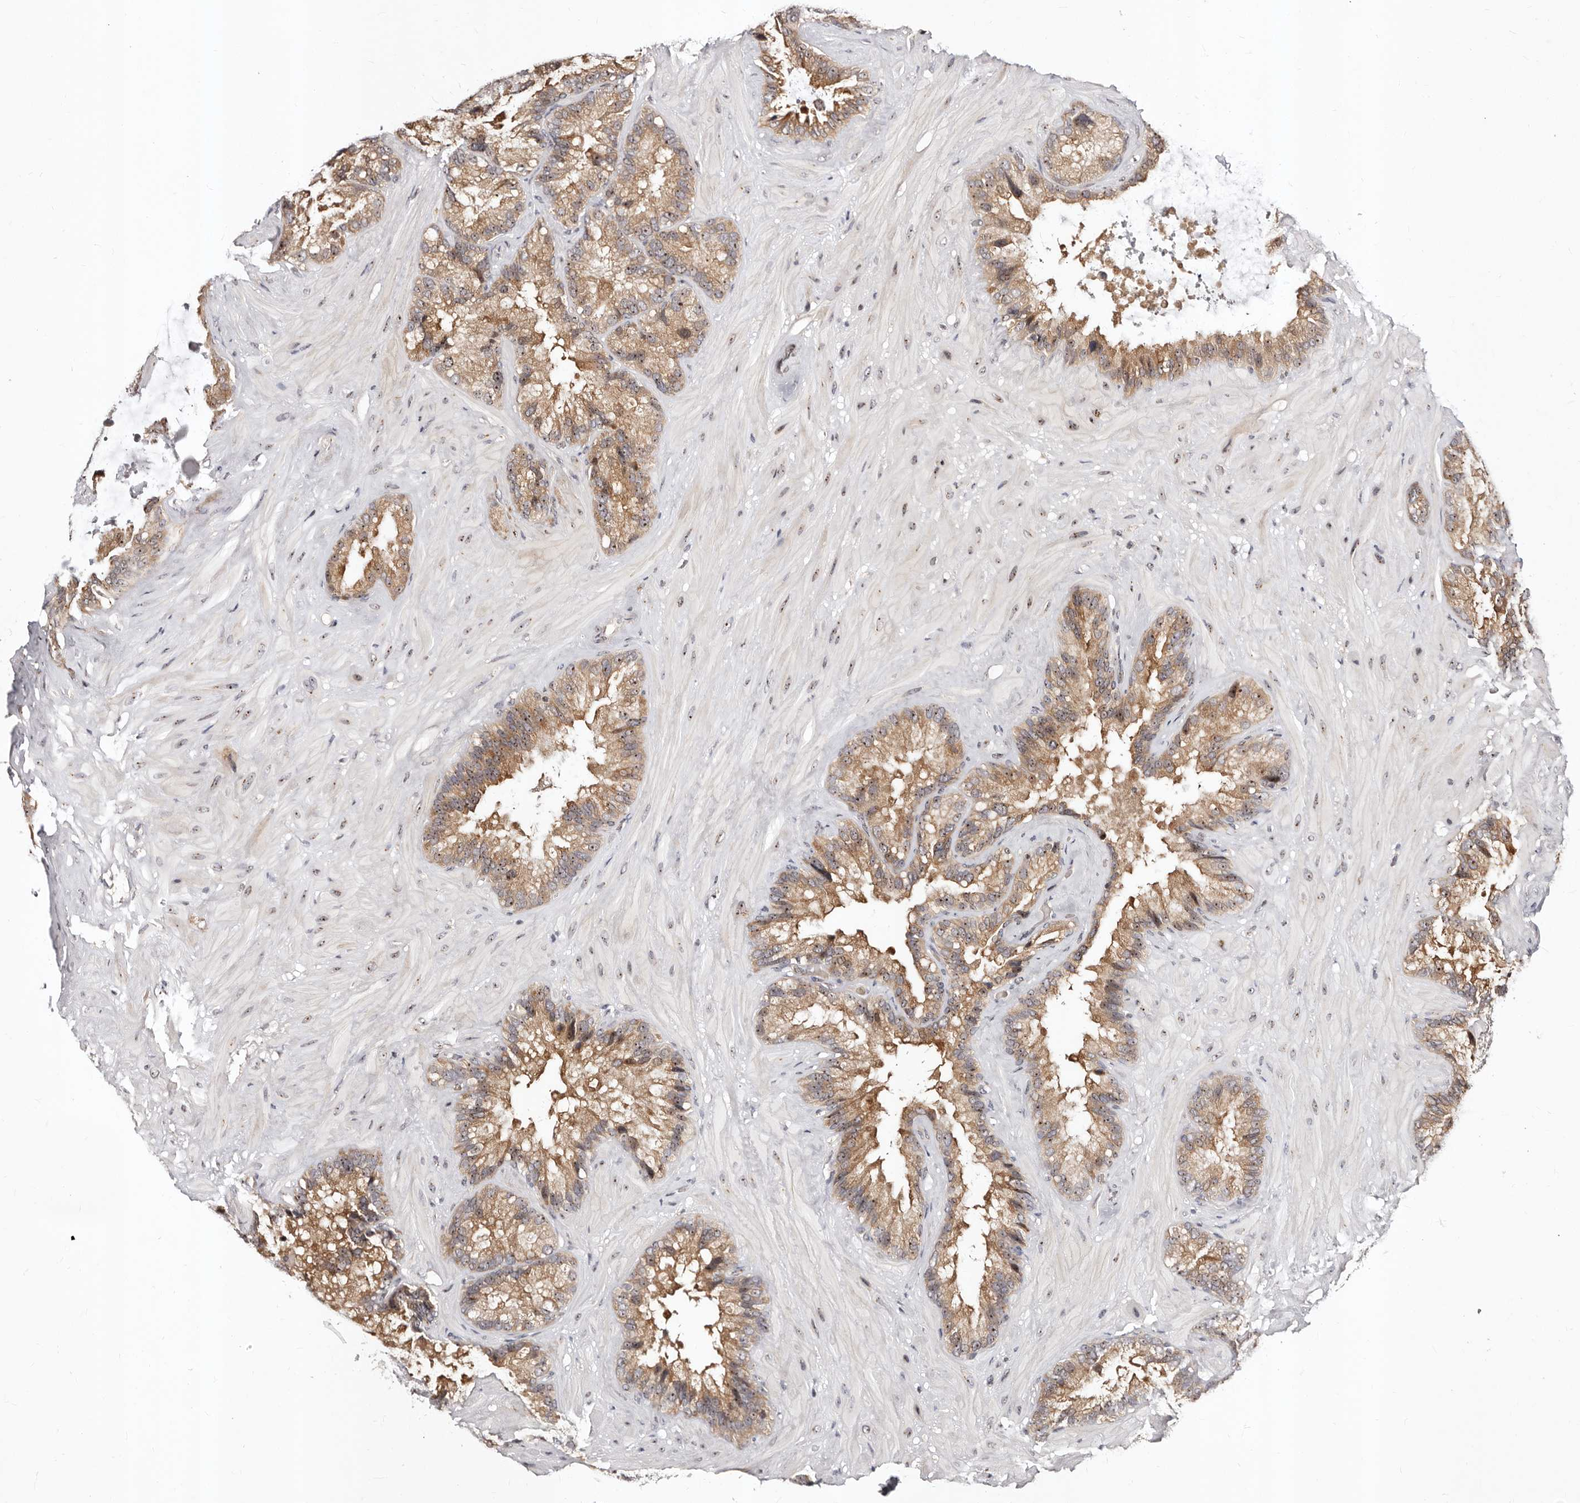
{"staining": {"intensity": "moderate", "quantity": ">75%", "location": "cytoplasmic/membranous,nuclear"}, "tissue": "seminal vesicle", "cell_type": "Glandular cells", "image_type": "normal", "snomed": [{"axis": "morphology", "description": "Normal tissue, NOS"}, {"axis": "topography", "description": "Prostate"}, {"axis": "topography", "description": "Seminal veicle"}], "caption": "Seminal vesicle stained with a brown dye displays moderate cytoplasmic/membranous,nuclear positive positivity in approximately >75% of glandular cells.", "gene": "APOL6", "patient": {"sex": "male", "age": 68}}